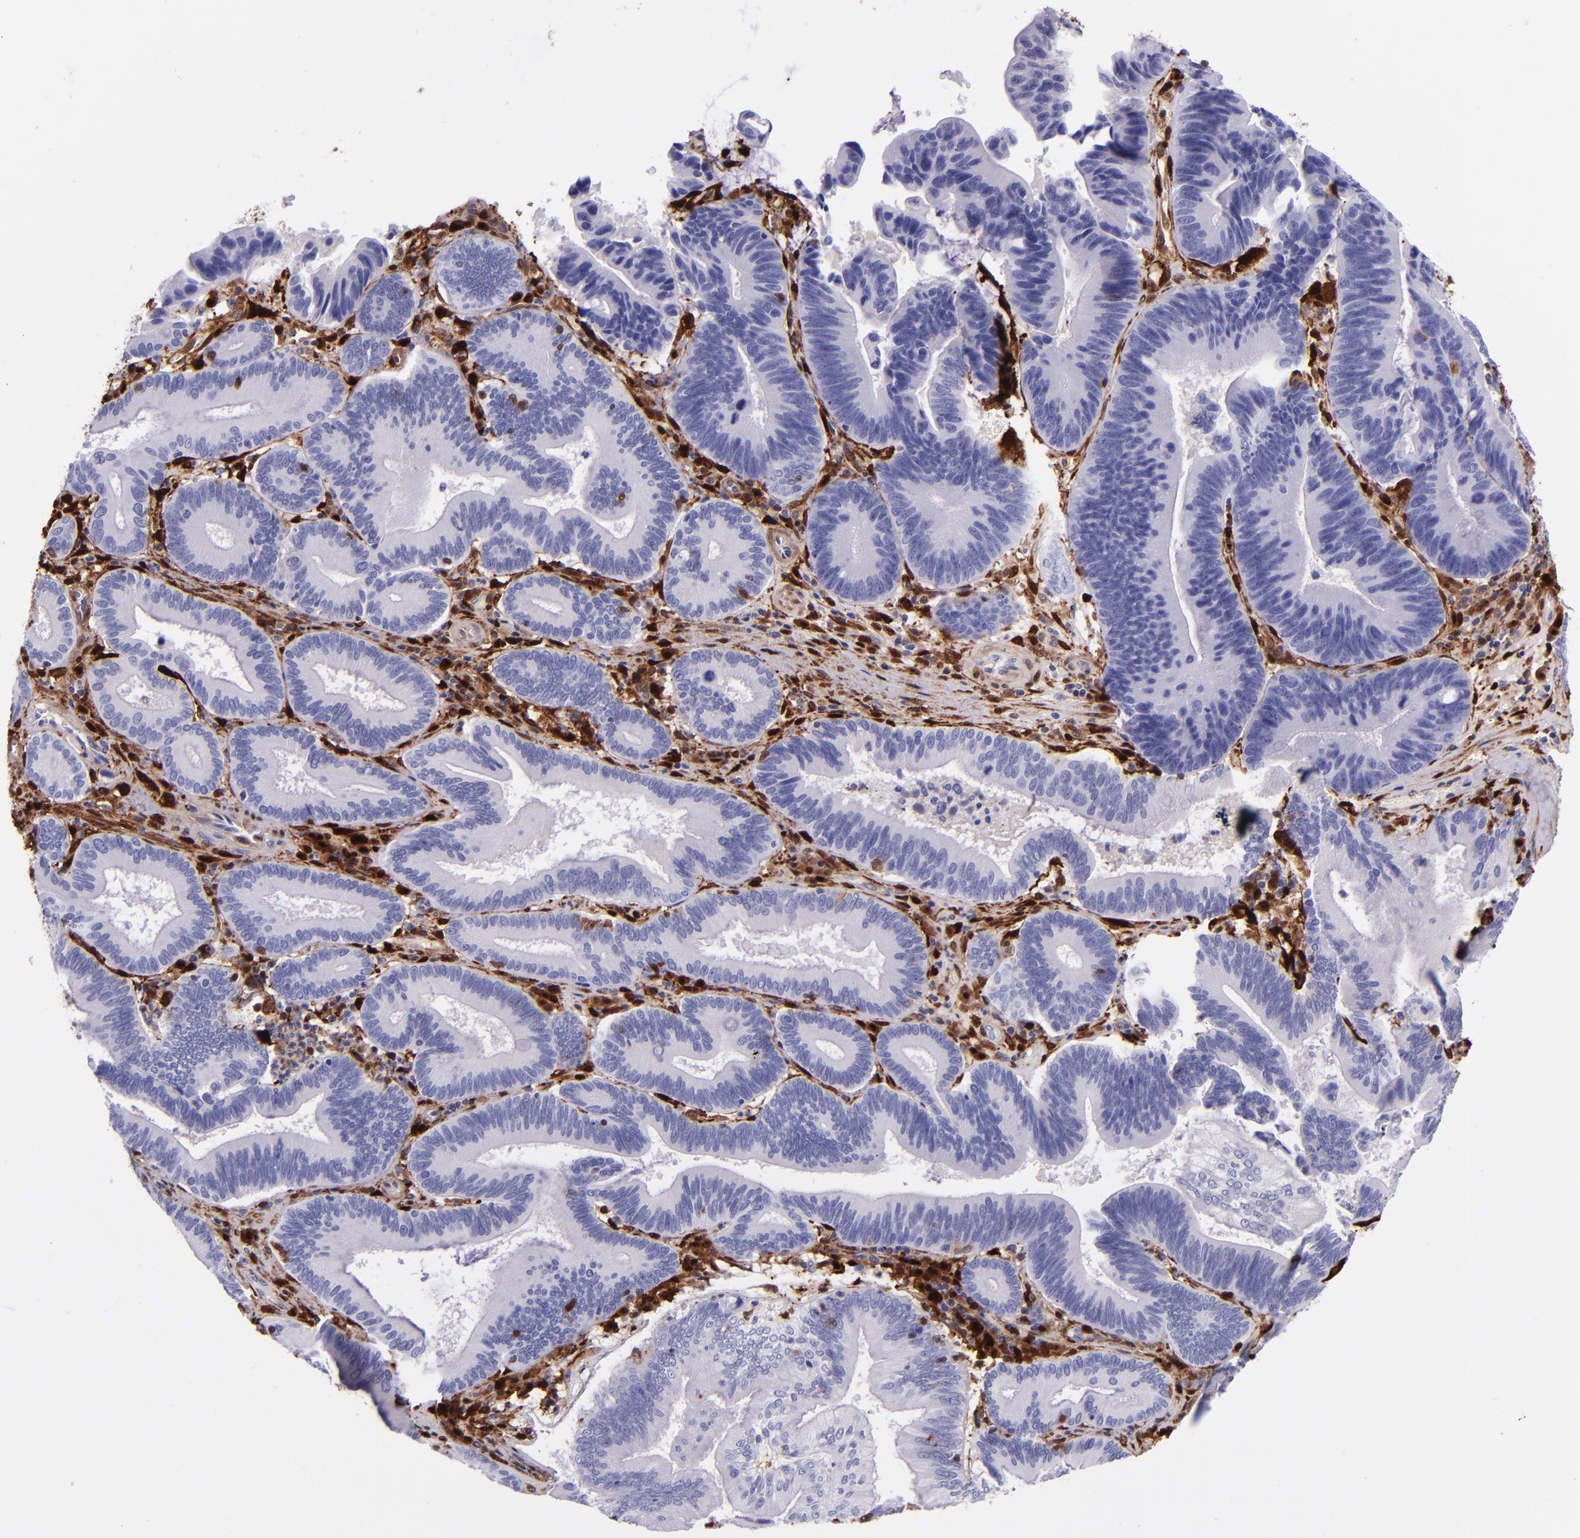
{"staining": {"intensity": "negative", "quantity": "none", "location": "none"}, "tissue": "pancreatic cancer", "cell_type": "Tumor cells", "image_type": "cancer", "snomed": [{"axis": "morphology", "description": "Adenocarcinoma, NOS"}, {"axis": "topography", "description": "Pancreas"}], "caption": "Tumor cells are negative for brown protein staining in pancreatic adenocarcinoma. (Immunohistochemistry, brightfield microscopy, high magnification).", "gene": "LGALS1", "patient": {"sex": "male", "age": 82}}